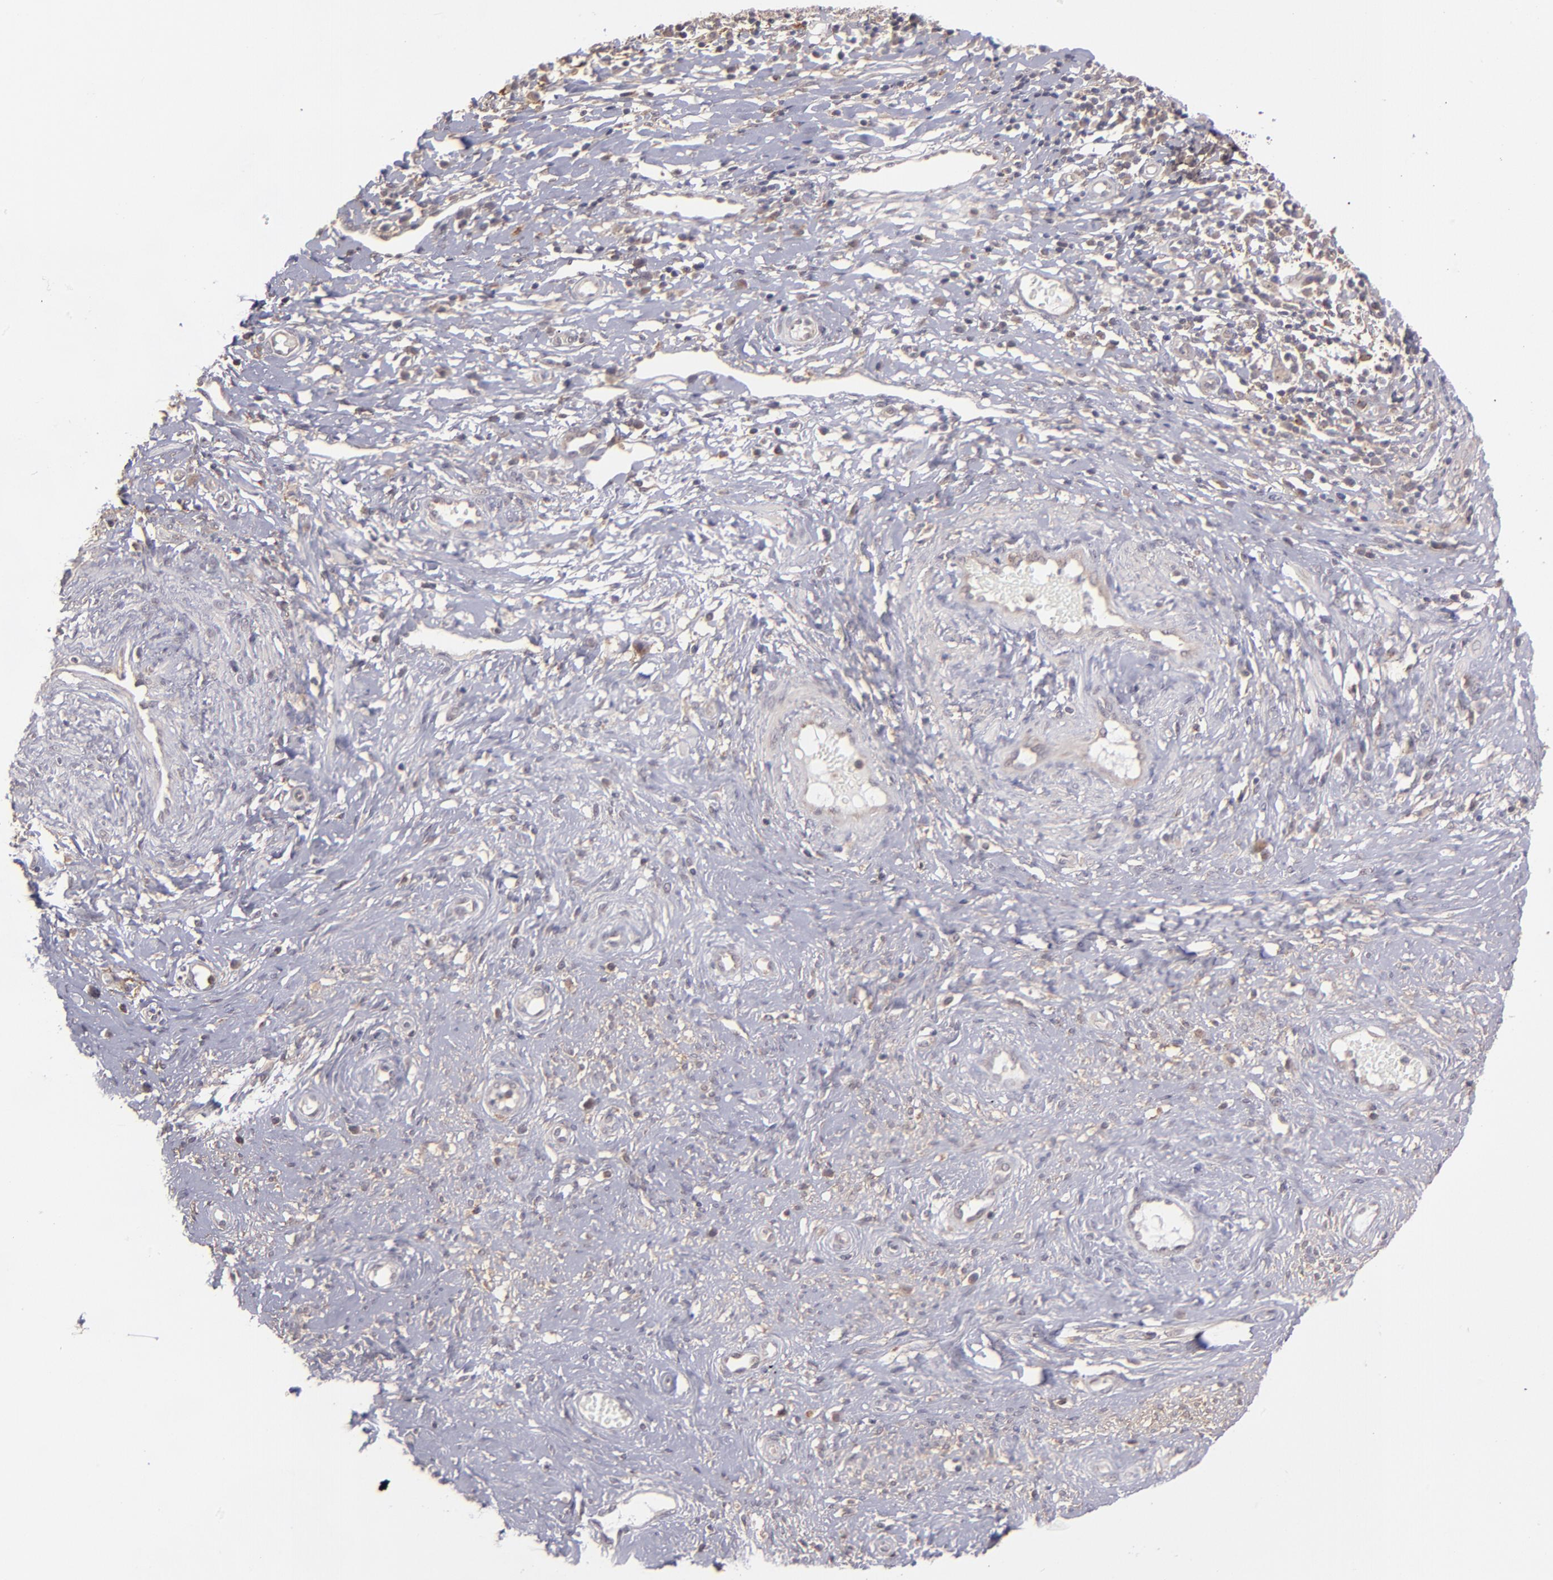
{"staining": {"intensity": "moderate", "quantity": ">75%", "location": "cytoplasmic/membranous"}, "tissue": "cervical cancer", "cell_type": "Tumor cells", "image_type": "cancer", "snomed": [{"axis": "morphology", "description": "Normal tissue, NOS"}, {"axis": "morphology", "description": "Squamous cell carcinoma, NOS"}, {"axis": "topography", "description": "Cervix"}], "caption": "The image shows immunohistochemical staining of cervical squamous cell carcinoma. There is moderate cytoplasmic/membranous staining is seen in approximately >75% of tumor cells.", "gene": "ZFYVE1", "patient": {"sex": "female", "age": 39}}